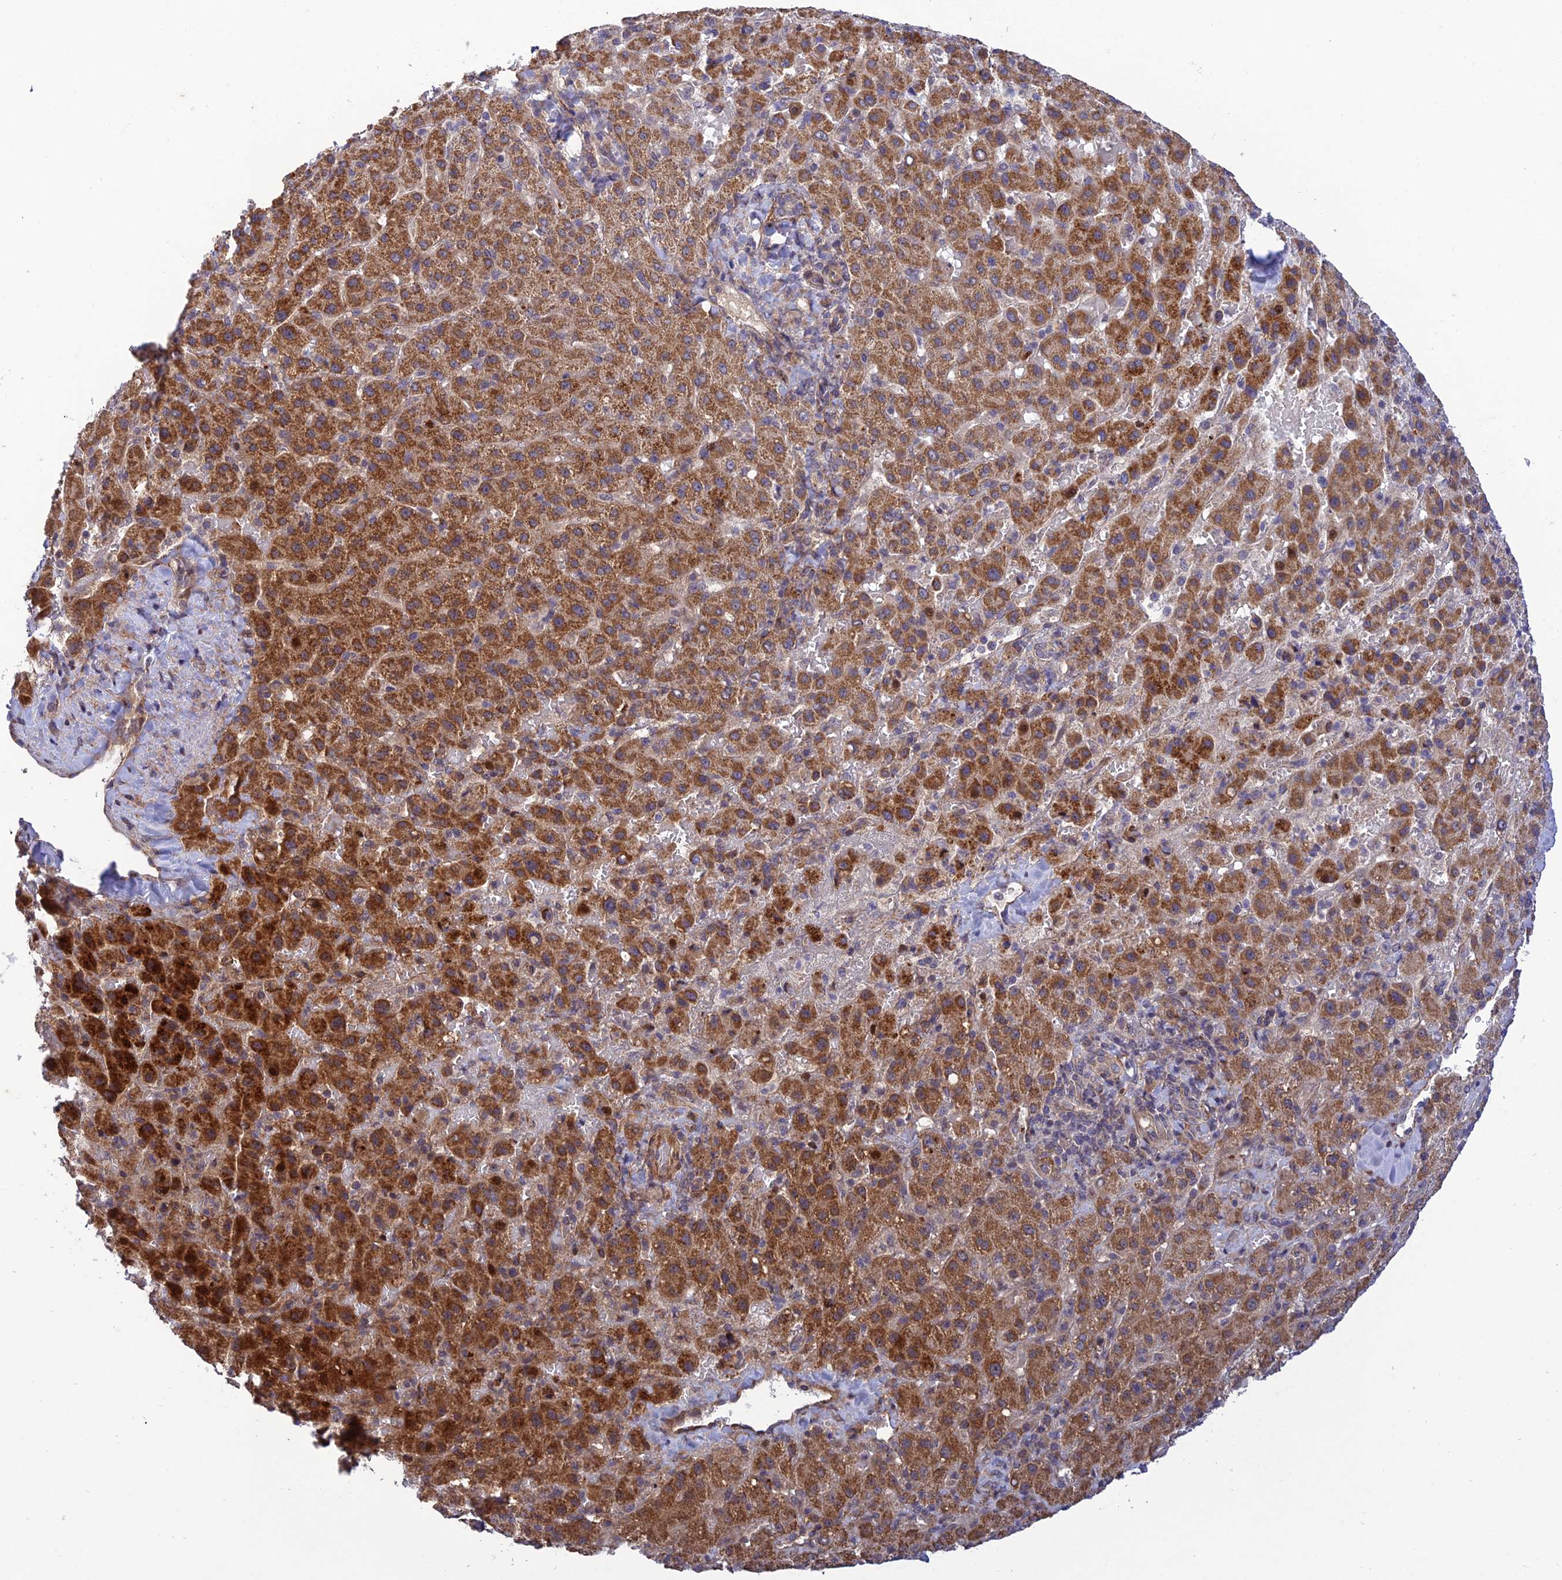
{"staining": {"intensity": "moderate", "quantity": ">75%", "location": "cytoplasmic/membranous"}, "tissue": "liver cancer", "cell_type": "Tumor cells", "image_type": "cancer", "snomed": [{"axis": "morphology", "description": "Carcinoma, Hepatocellular, NOS"}, {"axis": "topography", "description": "Liver"}], "caption": "The immunohistochemical stain highlights moderate cytoplasmic/membranous staining in tumor cells of liver cancer tissue.", "gene": "PLEKHG2", "patient": {"sex": "female", "age": 58}}